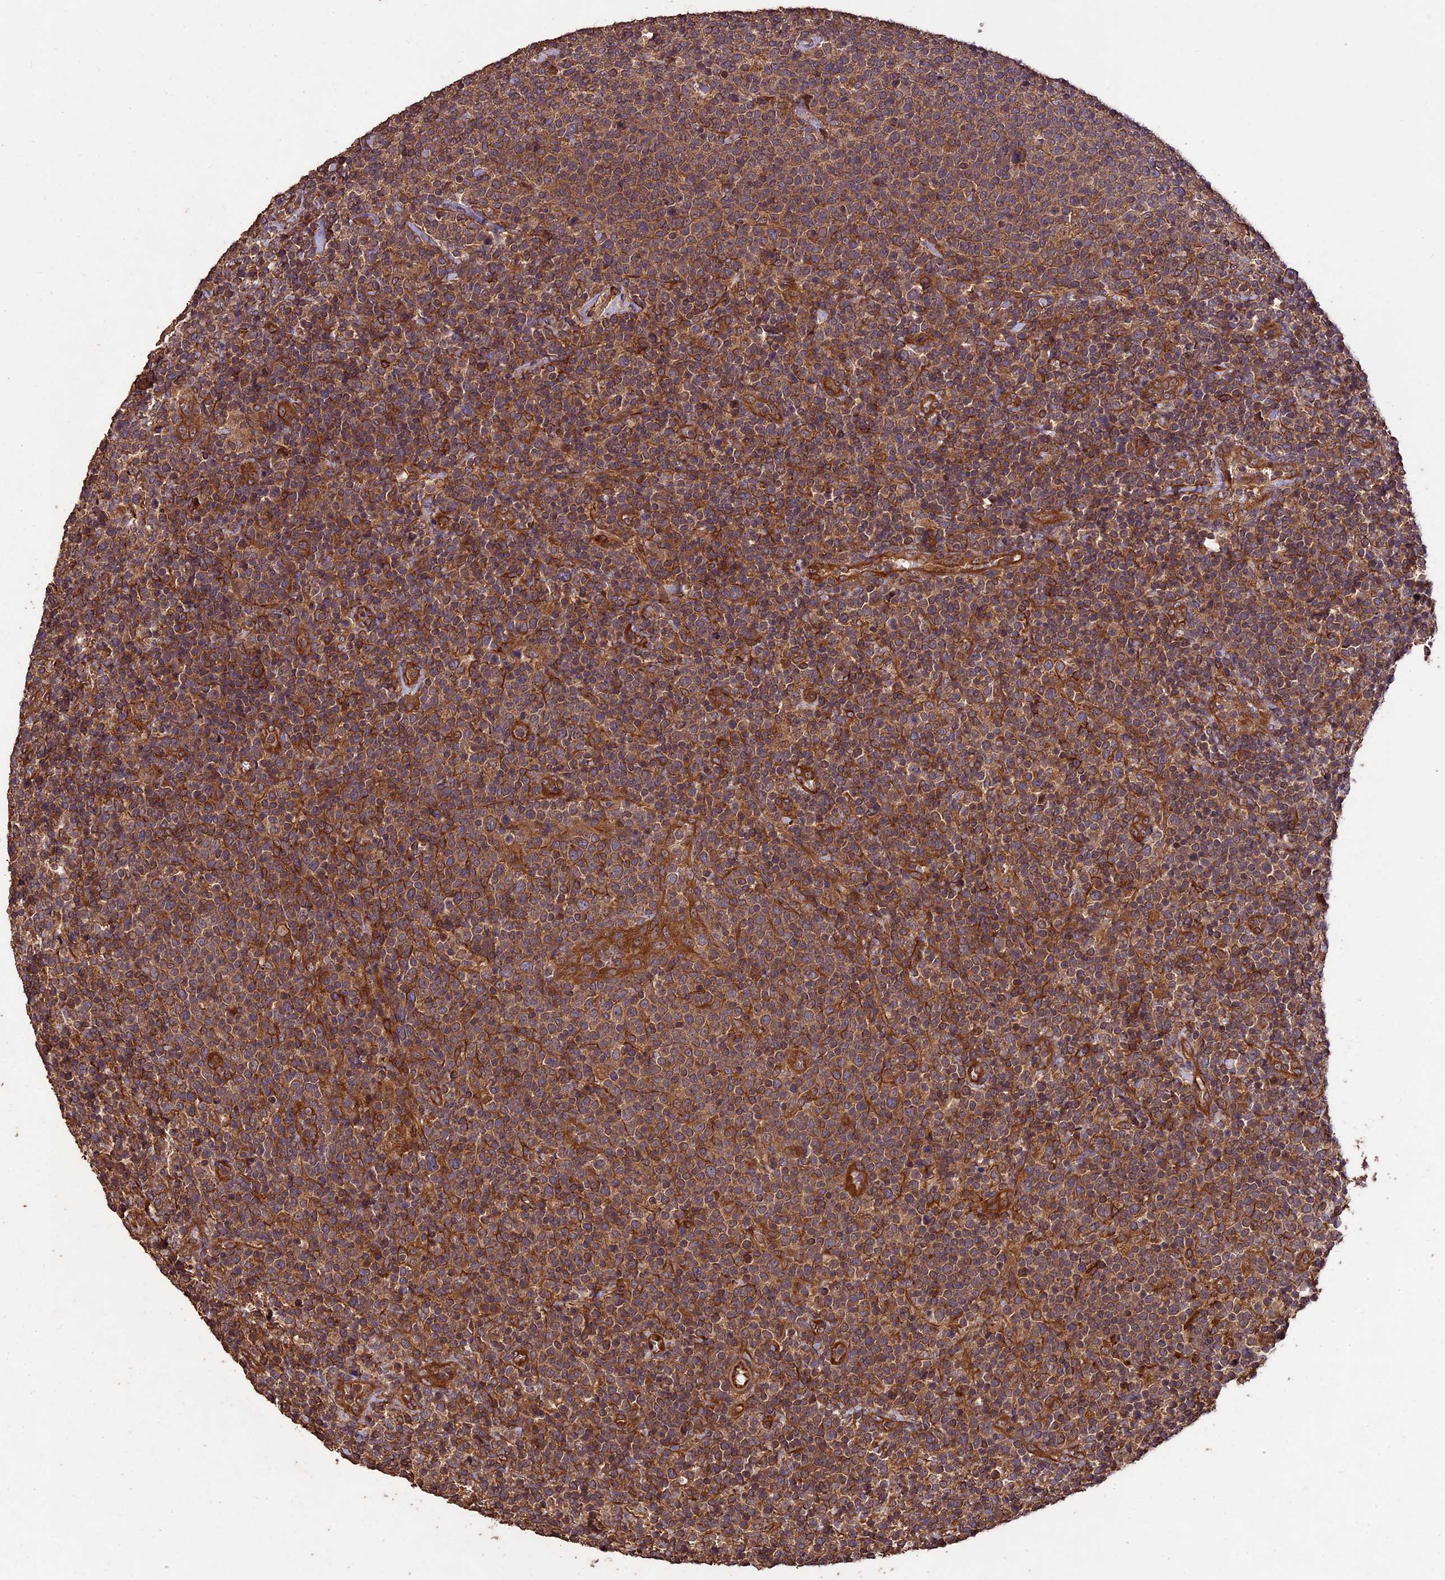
{"staining": {"intensity": "moderate", "quantity": ">75%", "location": "cytoplasmic/membranous"}, "tissue": "lymphoma", "cell_type": "Tumor cells", "image_type": "cancer", "snomed": [{"axis": "morphology", "description": "Malignant lymphoma, non-Hodgkin's type, High grade"}, {"axis": "topography", "description": "Lymph node"}], "caption": "This photomicrograph exhibits IHC staining of lymphoma, with medium moderate cytoplasmic/membranous positivity in about >75% of tumor cells.", "gene": "TTLL10", "patient": {"sex": "male", "age": 61}}